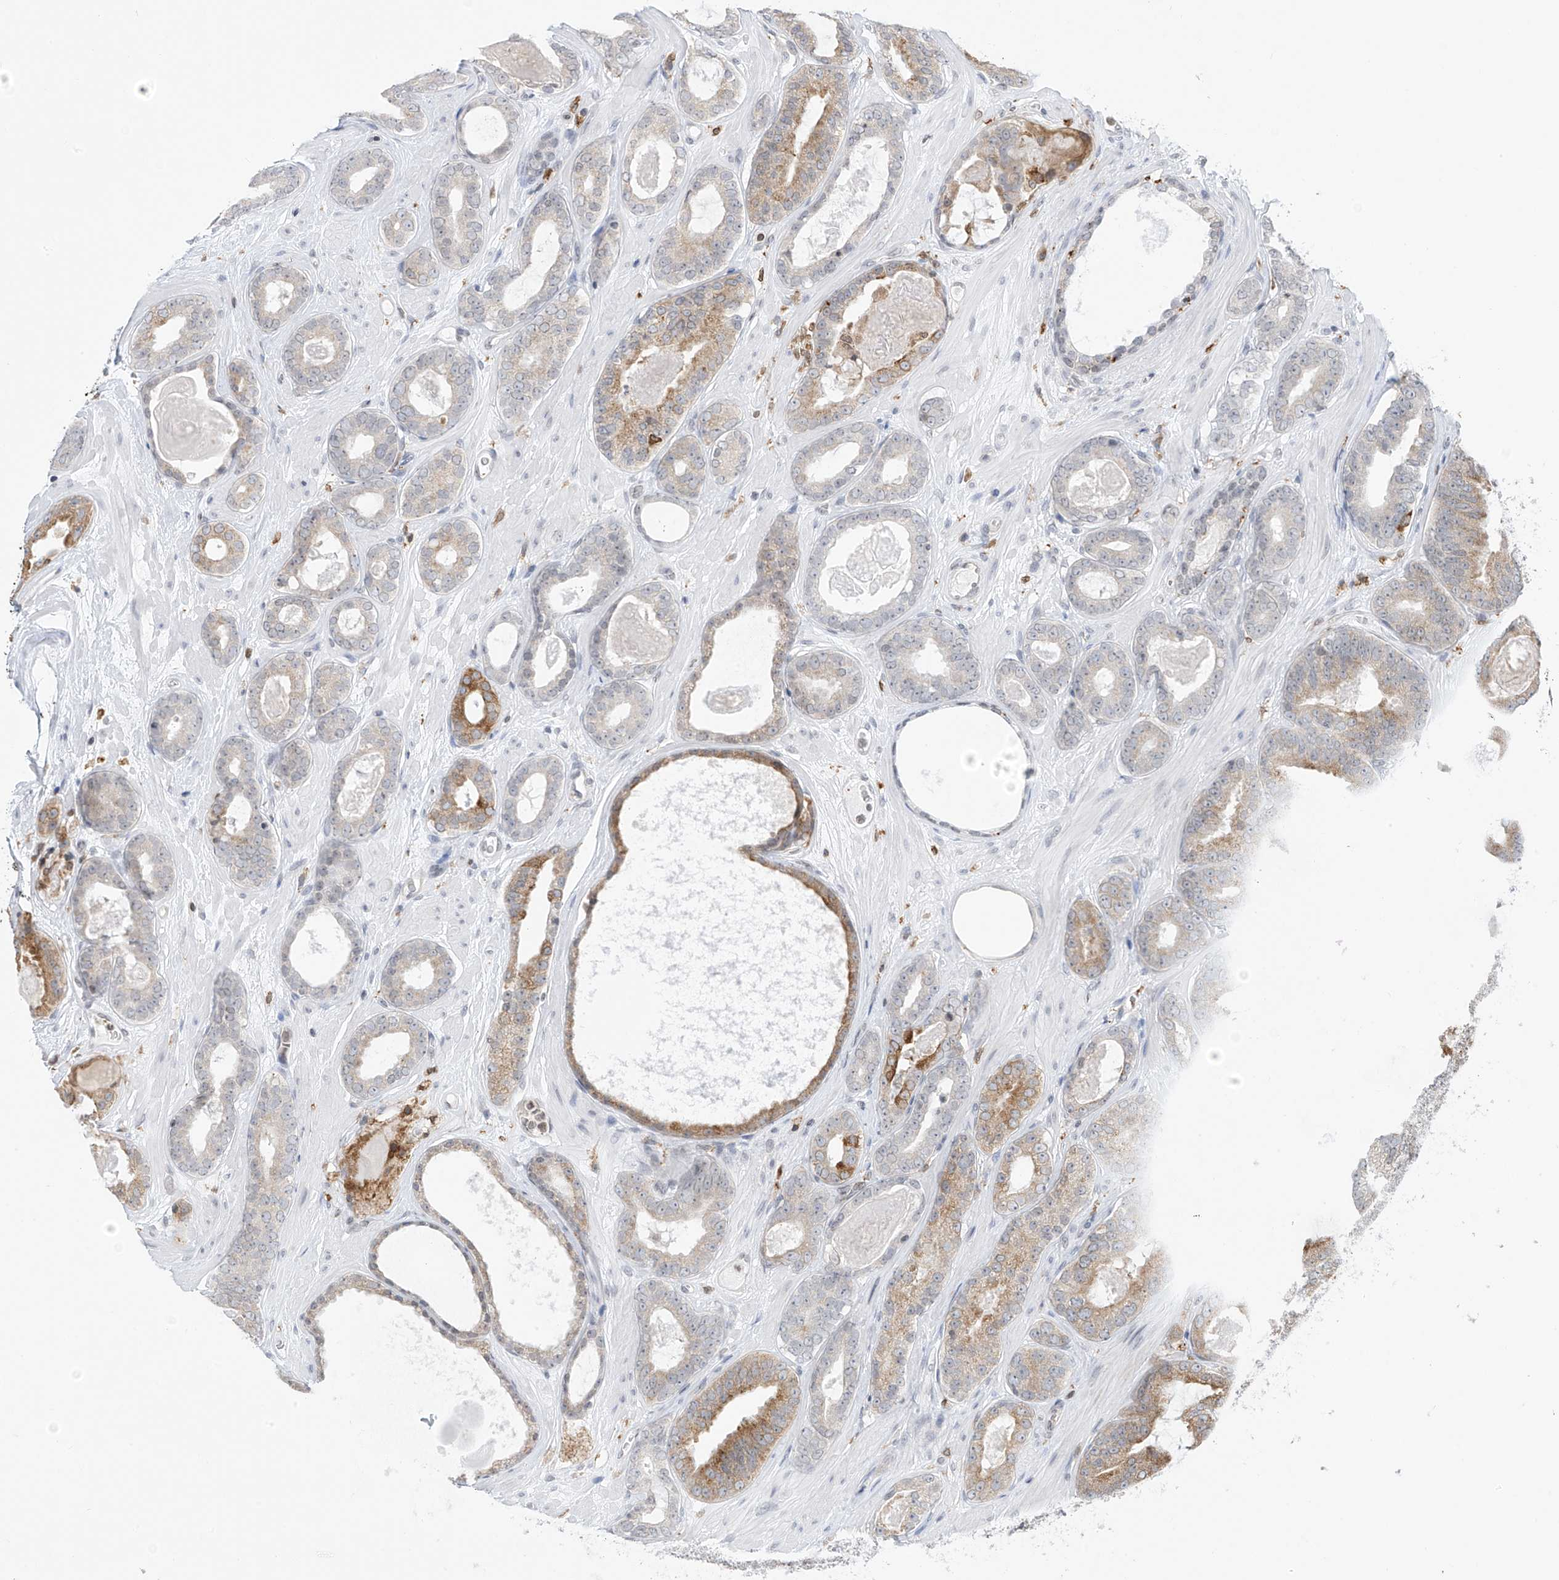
{"staining": {"intensity": "moderate", "quantity": "25%-75%", "location": "cytoplasmic/membranous"}, "tissue": "prostate cancer", "cell_type": "Tumor cells", "image_type": "cancer", "snomed": [{"axis": "morphology", "description": "Adenocarcinoma, High grade"}, {"axis": "topography", "description": "Prostate"}], "caption": "Human prostate adenocarcinoma (high-grade) stained for a protein (brown) shows moderate cytoplasmic/membranous positive expression in approximately 25%-75% of tumor cells.", "gene": "TBXAS1", "patient": {"sex": "male", "age": 60}}